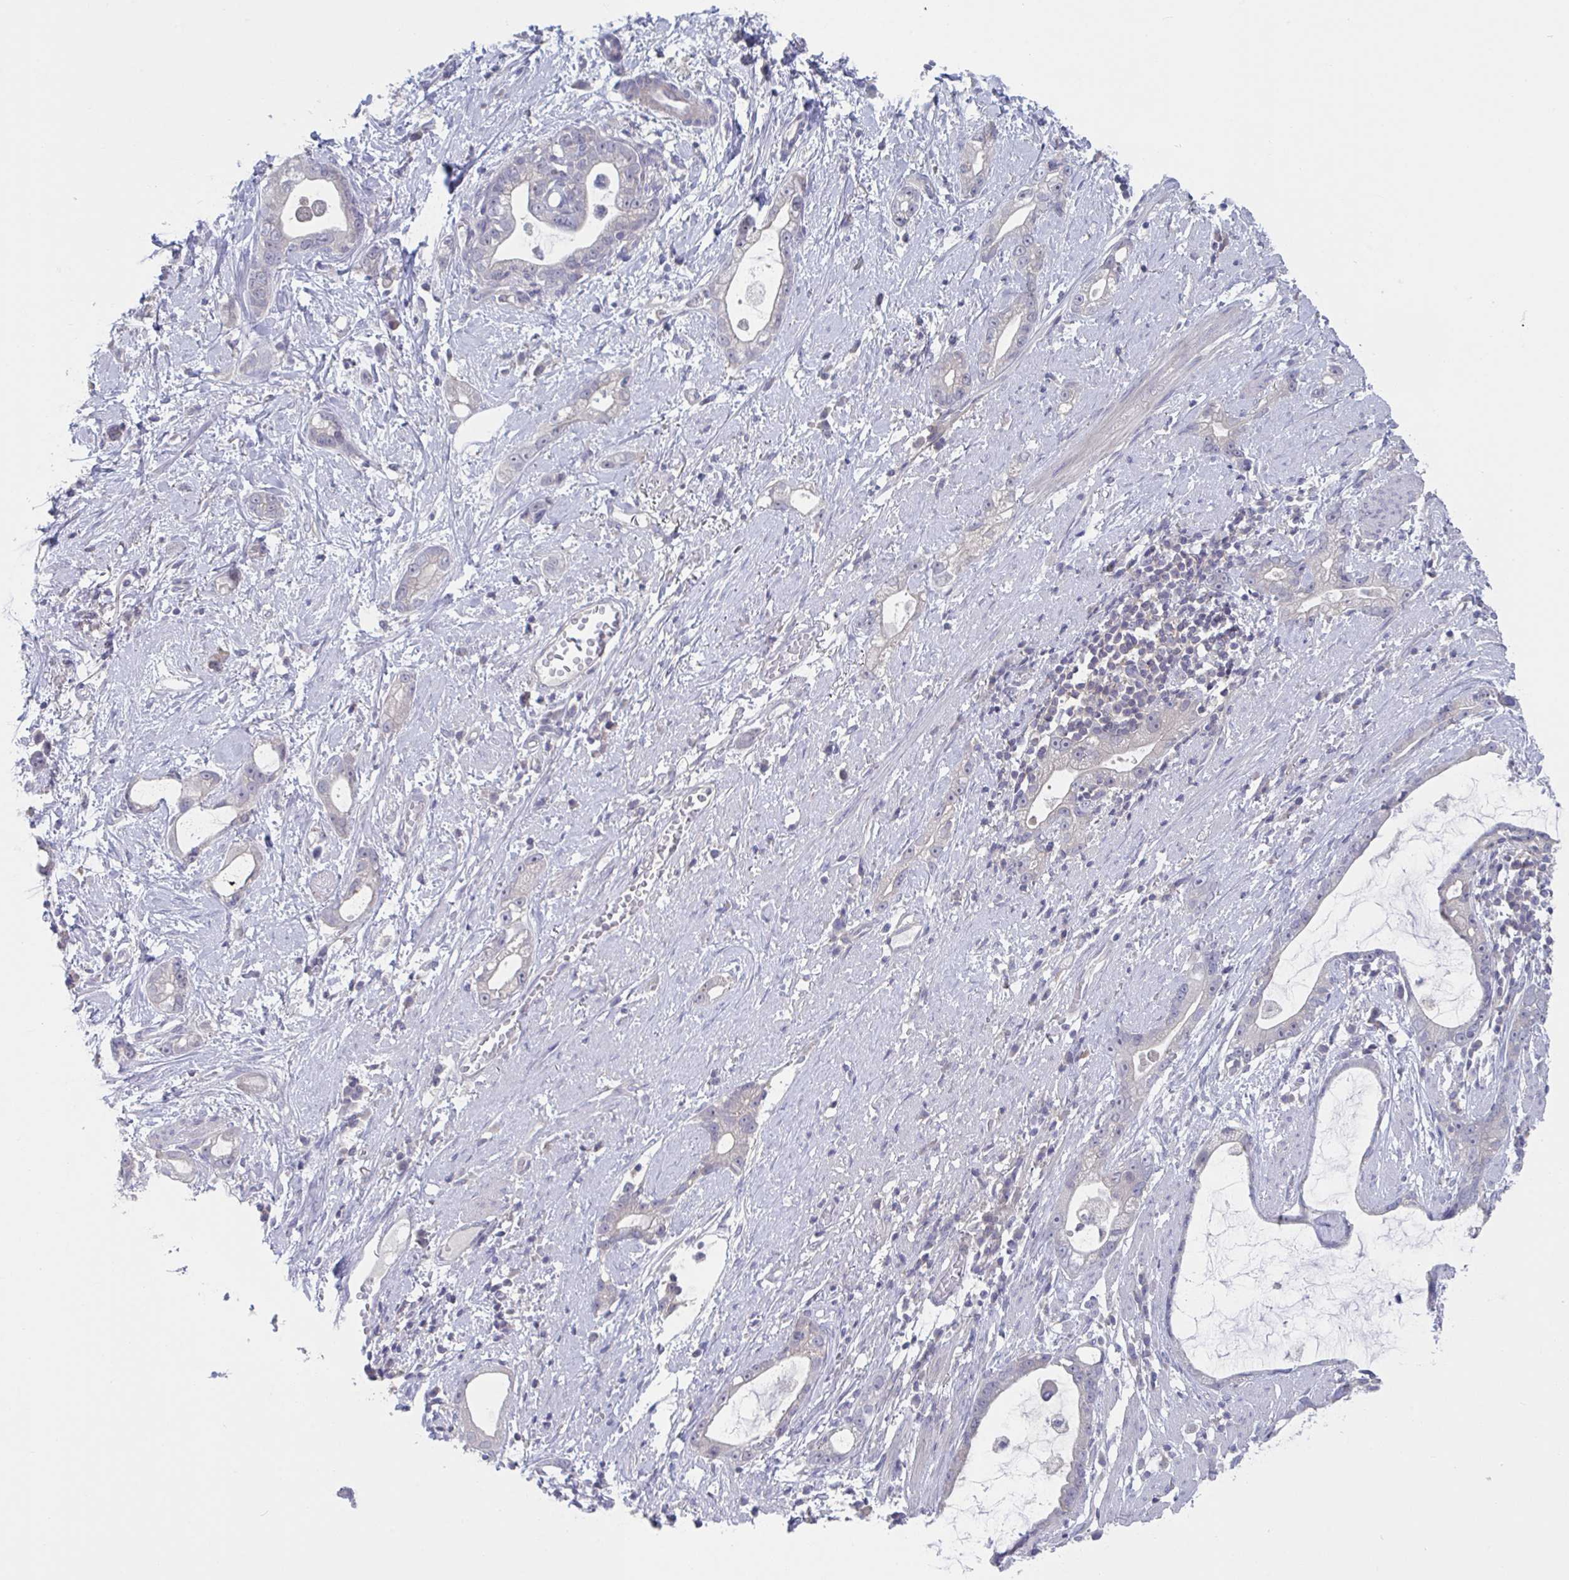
{"staining": {"intensity": "negative", "quantity": "none", "location": "none"}, "tissue": "stomach cancer", "cell_type": "Tumor cells", "image_type": "cancer", "snomed": [{"axis": "morphology", "description": "Adenocarcinoma, NOS"}, {"axis": "topography", "description": "Stomach"}], "caption": "An image of human adenocarcinoma (stomach) is negative for staining in tumor cells.", "gene": "STK26", "patient": {"sex": "male", "age": 55}}